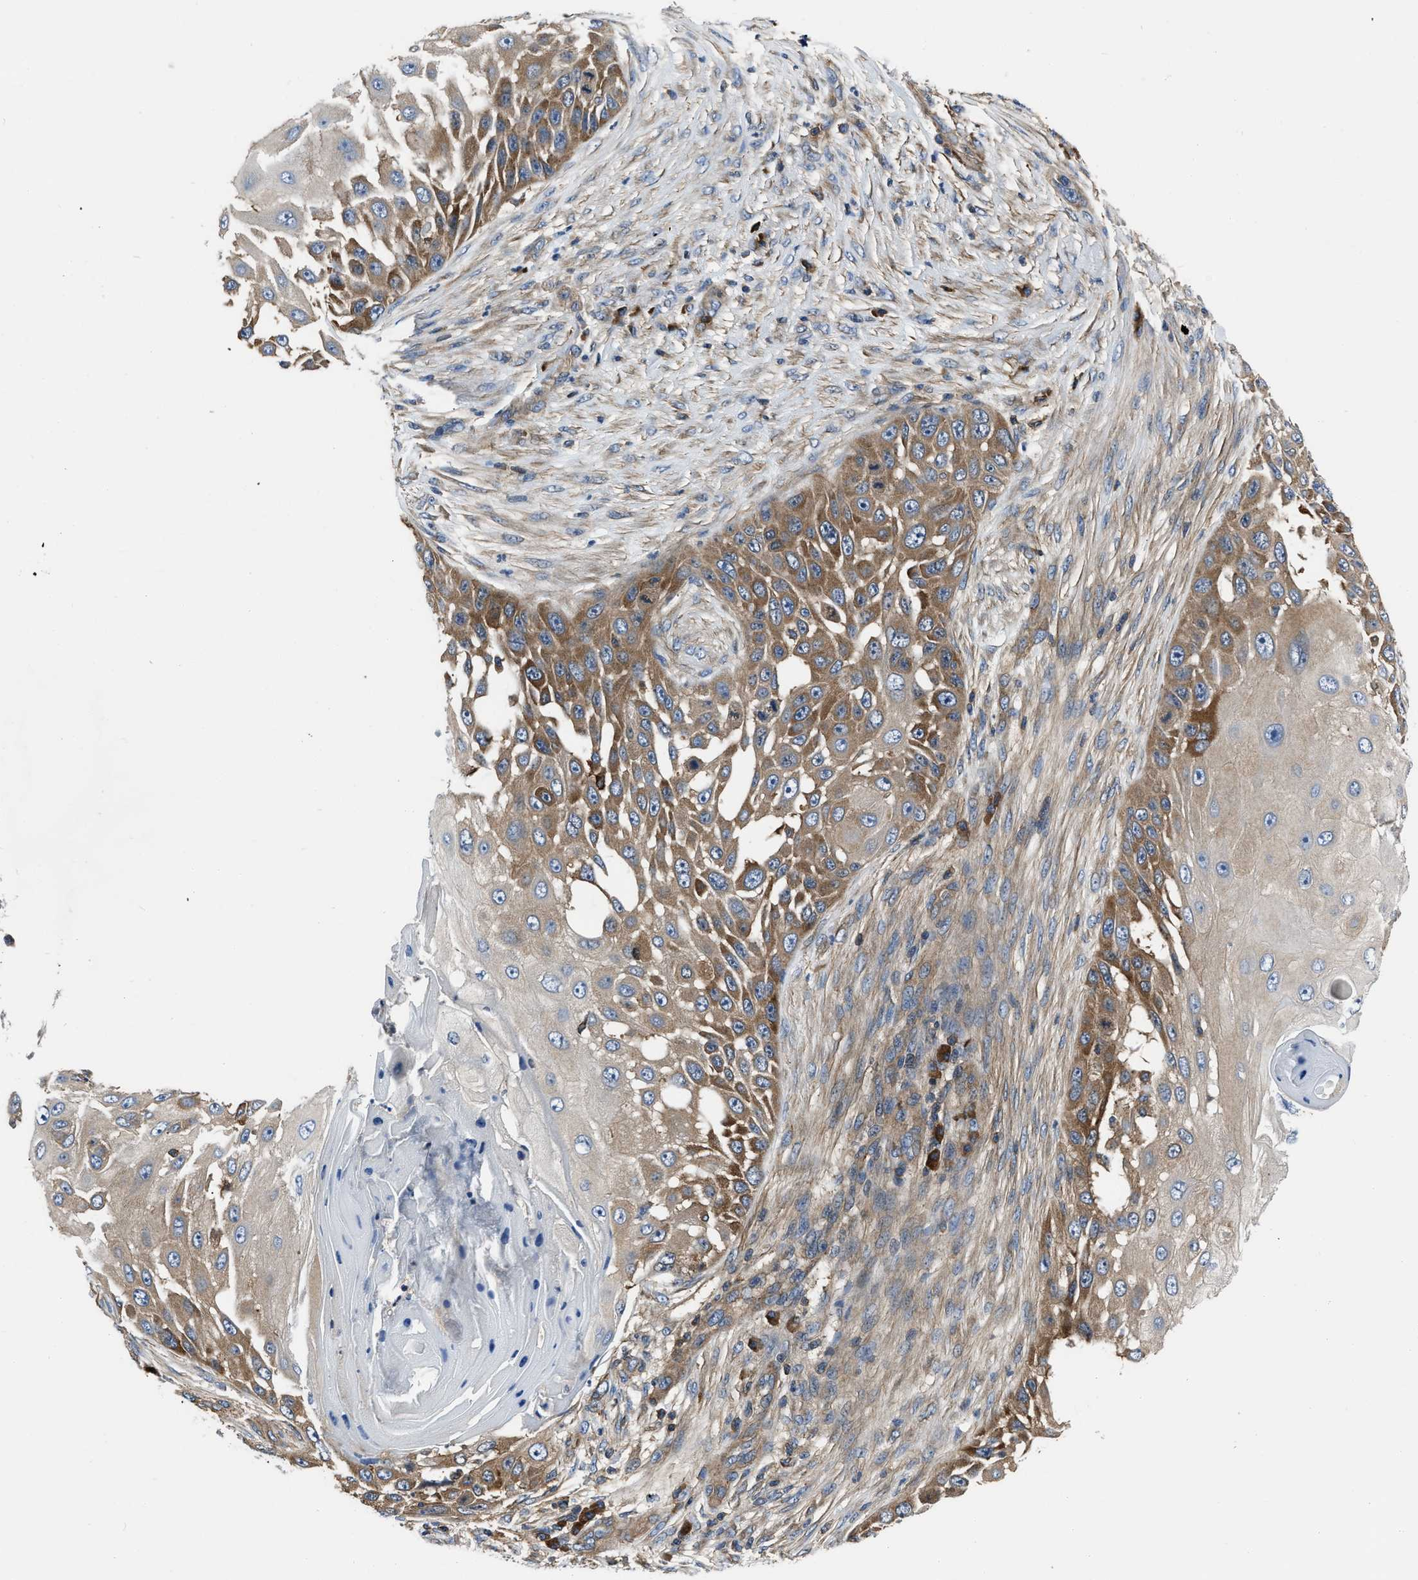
{"staining": {"intensity": "moderate", "quantity": ">75%", "location": "cytoplasmic/membranous"}, "tissue": "skin cancer", "cell_type": "Tumor cells", "image_type": "cancer", "snomed": [{"axis": "morphology", "description": "Squamous cell carcinoma, NOS"}, {"axis": "topography", "description": "Skin"}], "caption": "Immunohistochemistry histopathology image of human squamous cell carcinoma (skin) stained for a protein (brown), which shows medium levels of moderate cytoplasmic/membranous positivity in approximately >75% of tumor cells.", "gene": "YARS1", "patient": {"sex": "female", "age": 44}}